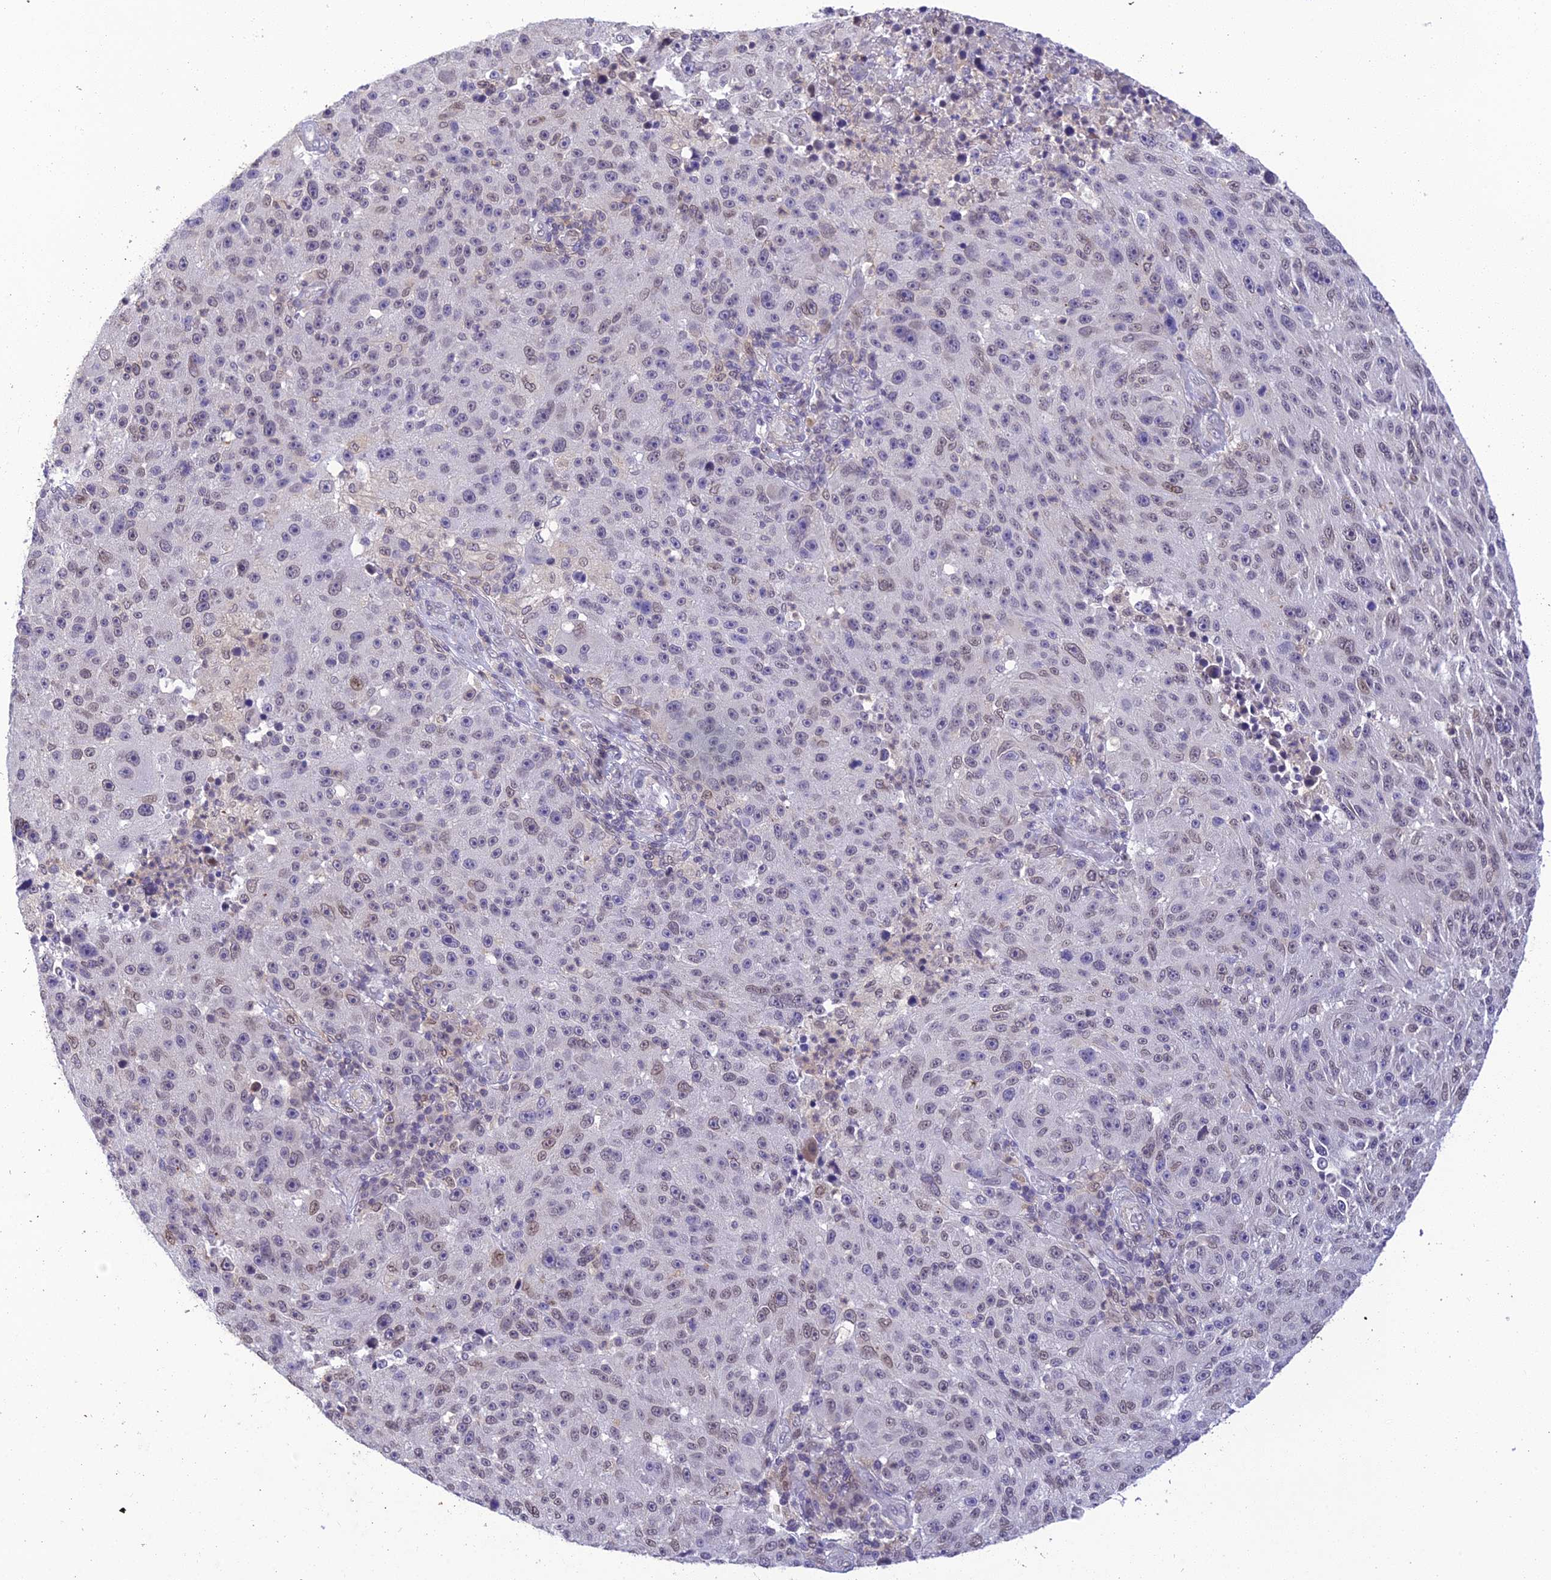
{"staining": {"intensity": "weak", "quantity": "<25%", "location": "cytoplasmic/membranous,nuclear"}, "tissue": "melanoma", "cell_type": "Tumor cells", "image_type": "cancer", "snomed": [{"axis": "morphology", "description": "Malignant melanoma, NOS"}, {"axis": "topography", "description": "Skin"}], "caption": "The image exhibits no staining of tumor cells in melanoma.", "gene": "BMT2", "patient": {"sex": "male", "age": 53}}